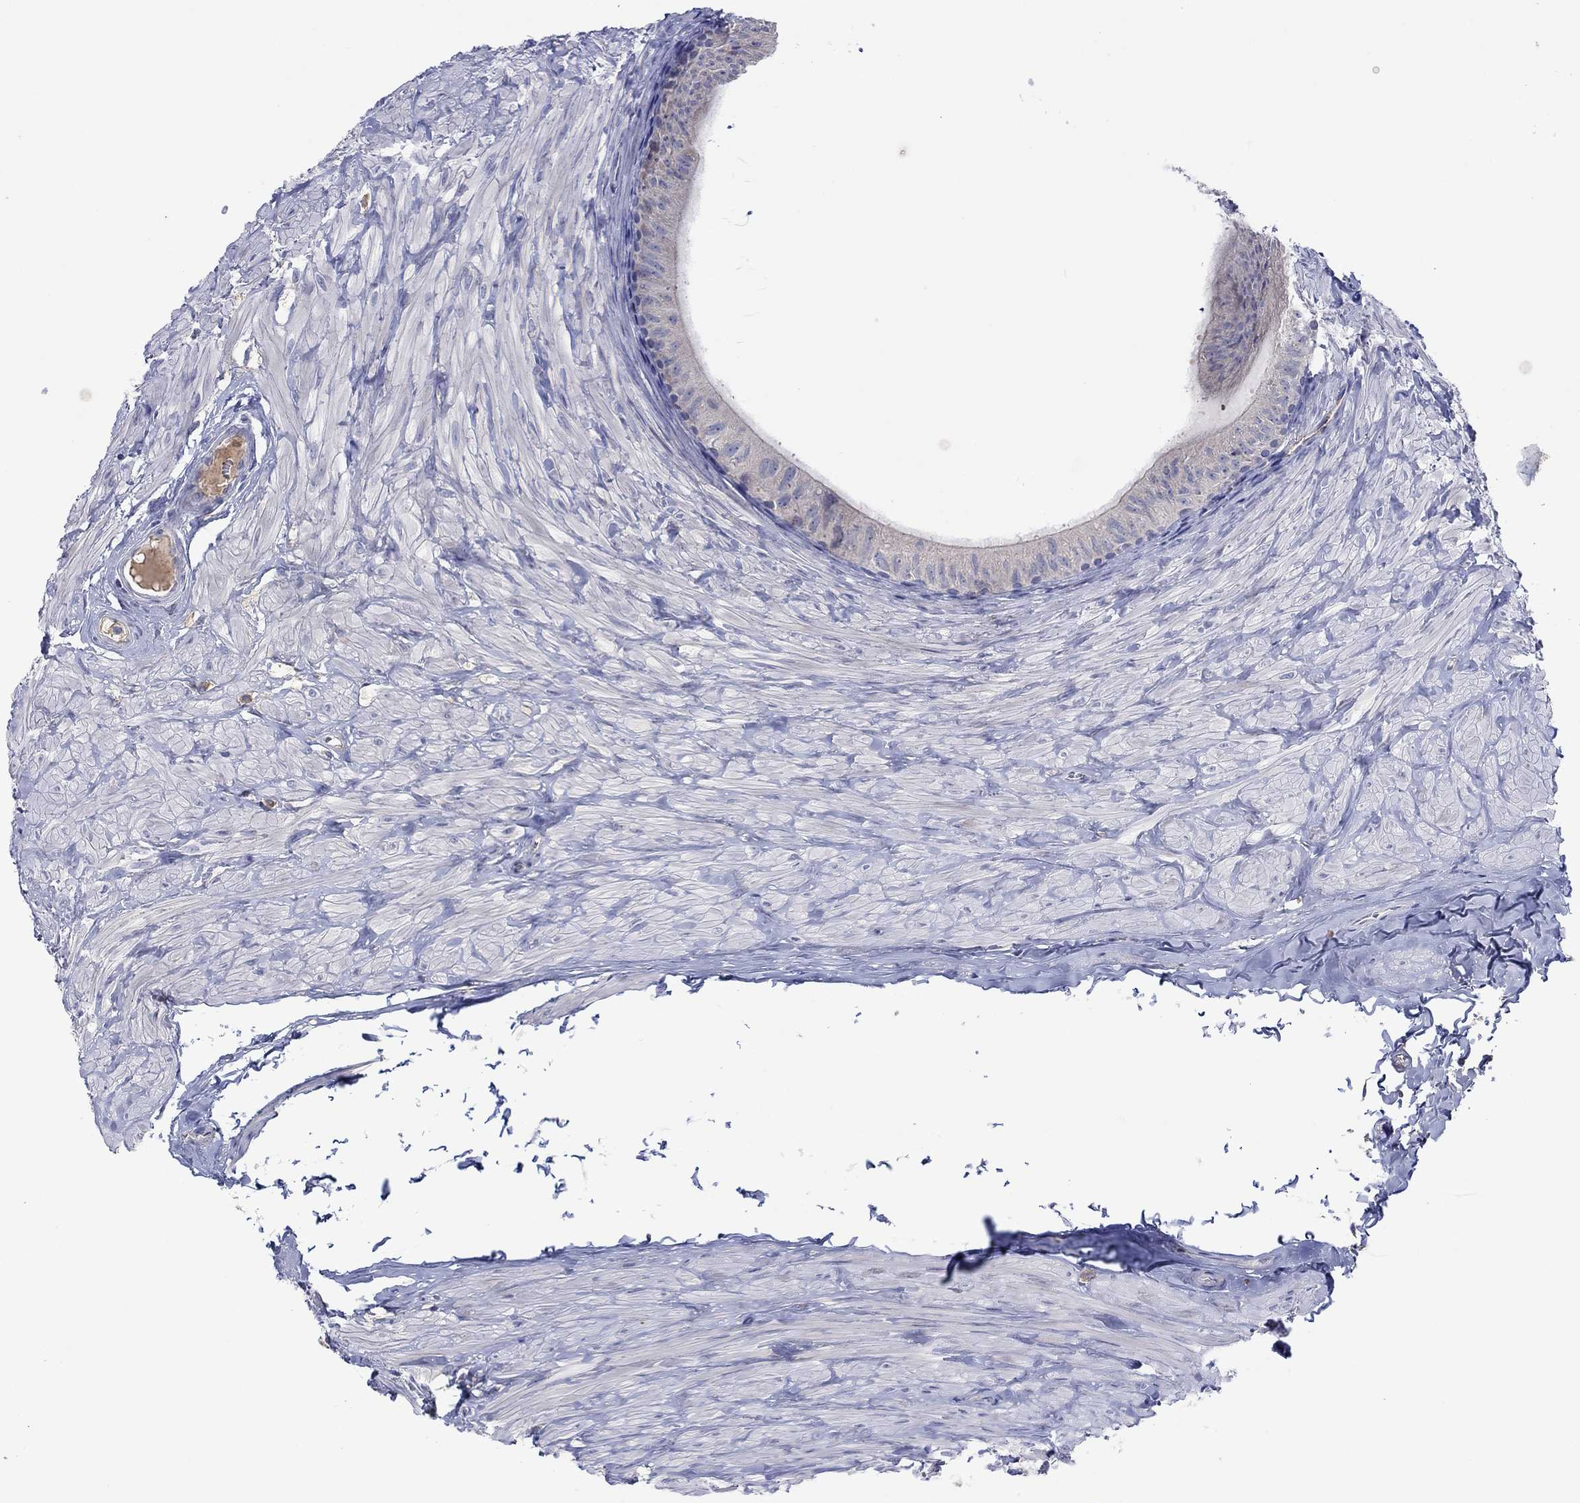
{"staining": {"intensity": "negative", "quantity": "none", "location": "none"}, "tissue": "epididymis", "cell_type": "Glandular cells", "image_type": "normal", "snomed": [{"axis": "morphology", "description": "Normal tissue, NOS"}, {"axis": "topography", "description": "Epididymis"}], "caption": "Human epididymis stained for a protein using IHC demonstrates no expression in glandular cells.", "gene": "PLCL2", "patient": {"sex": "male", "age": 32}}